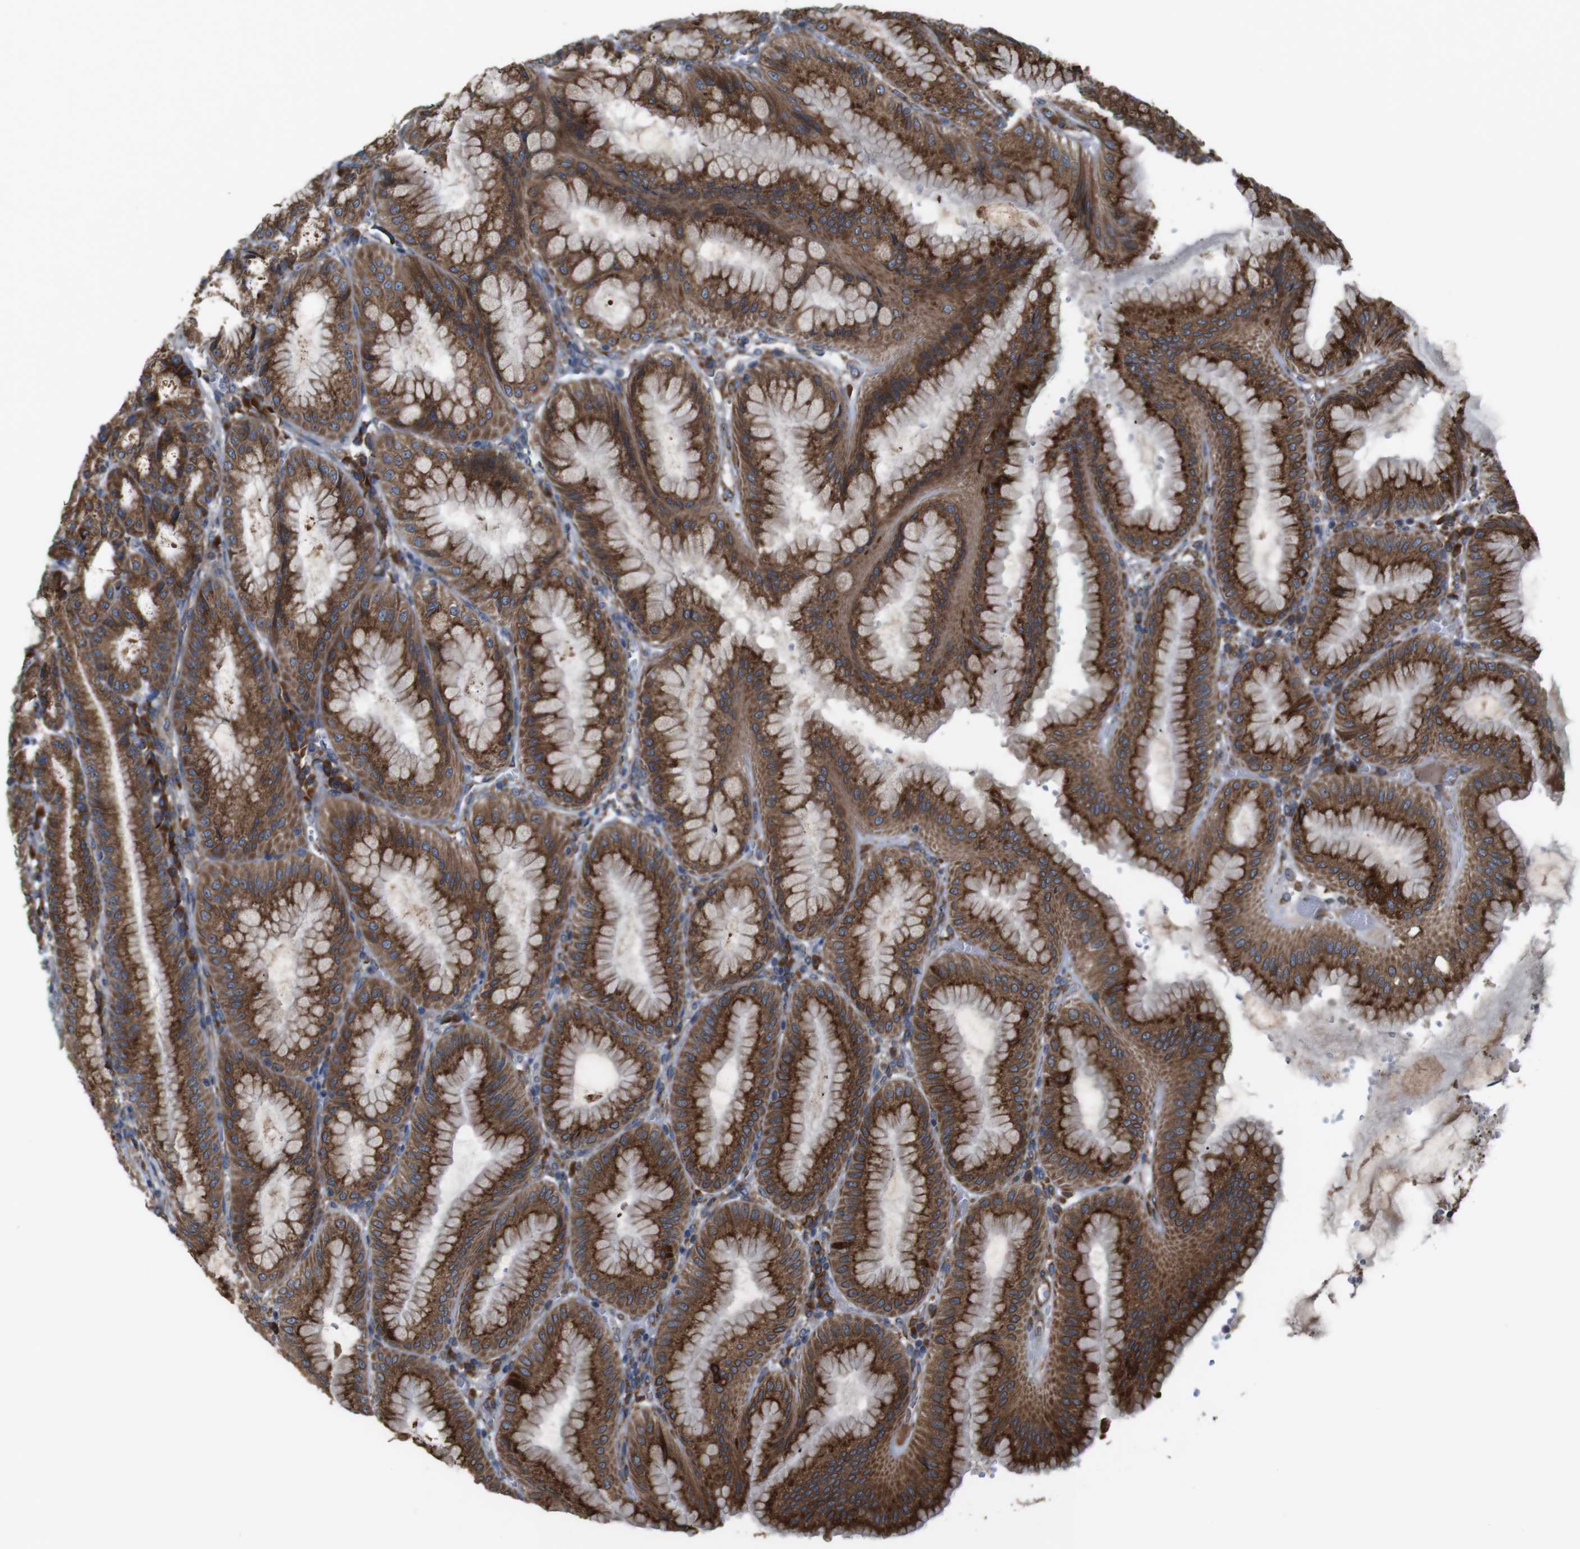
{"staining": {"intensity": "strong", "quantity": ">75%", "location": "cytoplasmic/membranous"}, "tissue": "stomach", "cell_type": "Glandular cells", "image_type": "normal", "snomed": [{"axis": "morphology", "description": "Normal tissue, NOS"}, {"axis": "topography", "description": "Stomach, lower"}], "caption": "The photomicrograph exhibits a brown stain indicating the presence of a protein in the cytoplasmic/membranous of glandular cells in stomach. (Stains: DAB in brown, nuclei in blue, Microscopy: brightfield microscopy at high magnification).", "gene": "UGGT1", "patient": {"sex": "male", "age": 71}}